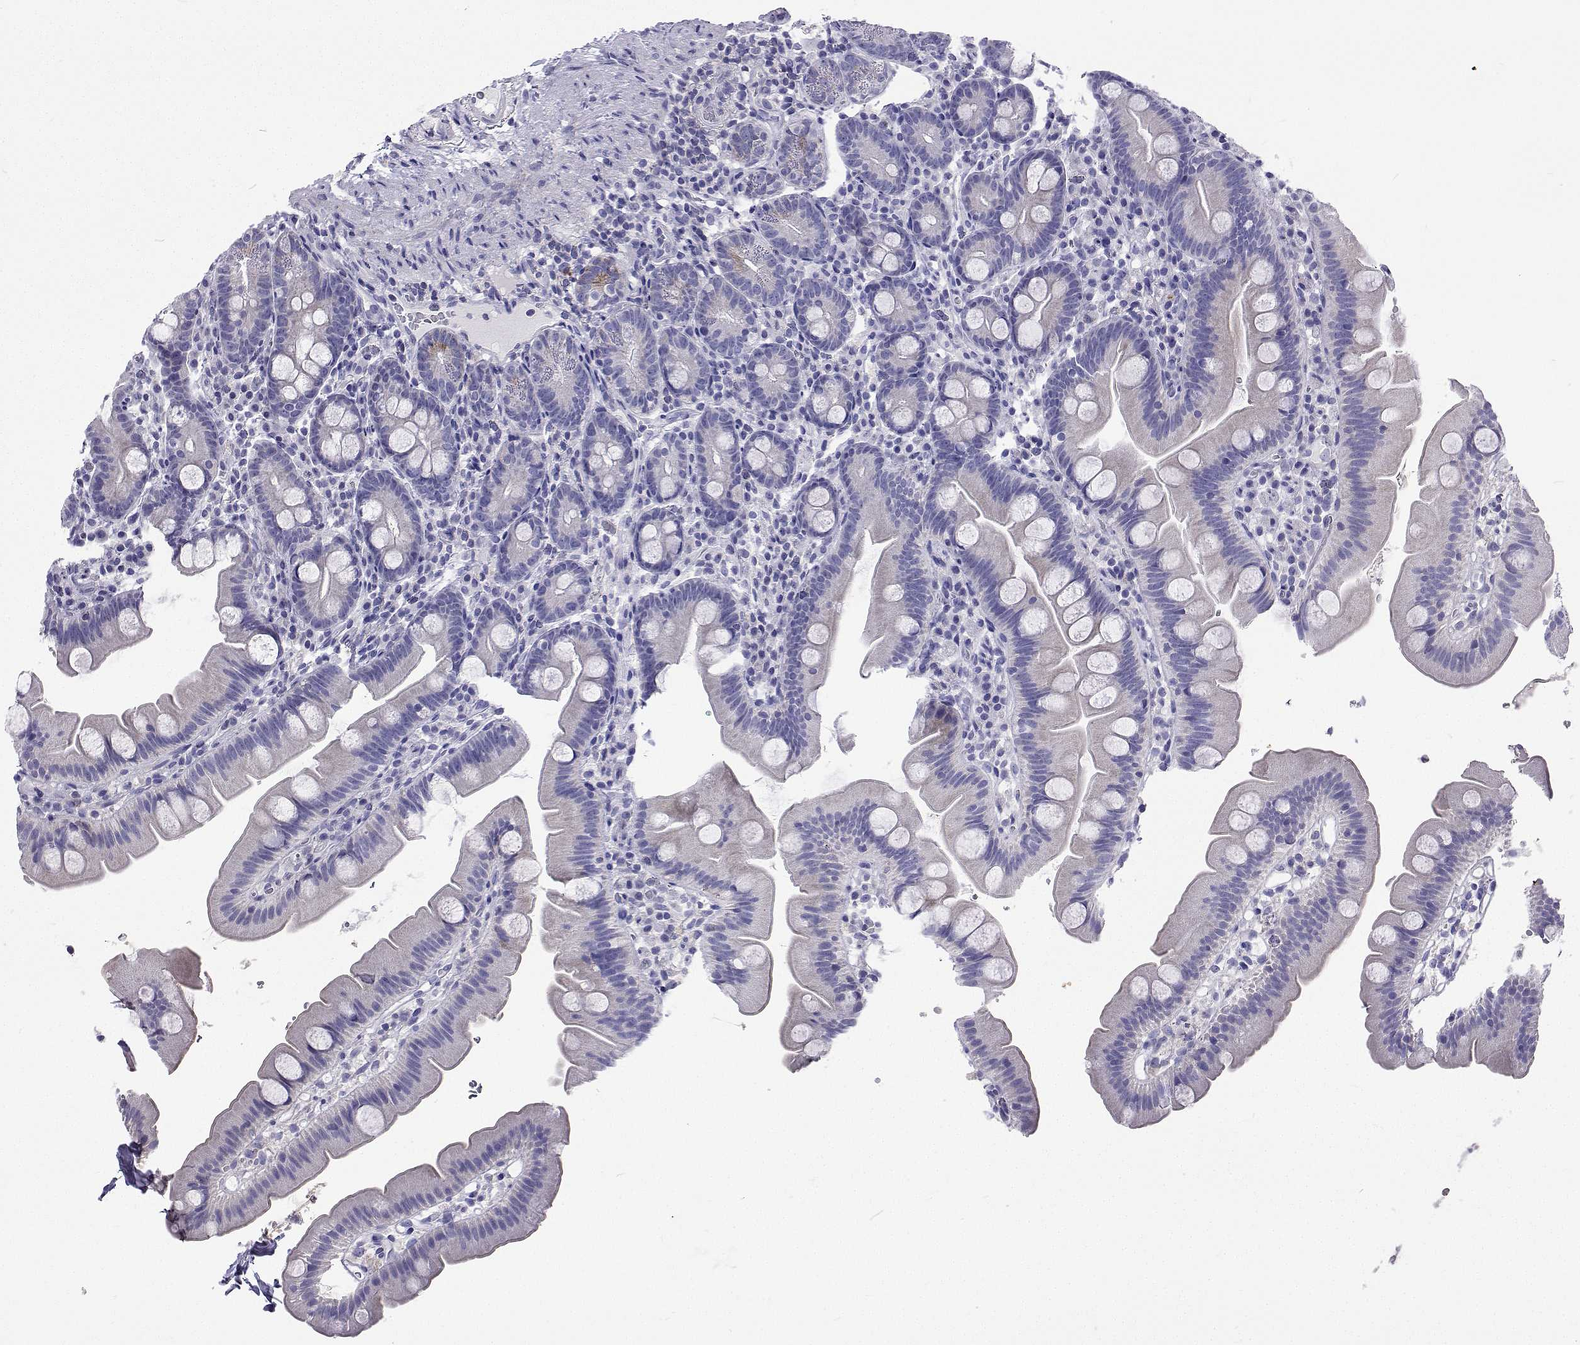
{"staining": {"intensity": "negative", "quantity": "none", "location": "none"}, "tissue": "small intestine", "cell_type": "Glandular cells", "image_type": "normal", "snomed": [{"axis": "morphology", "description": "Normal tissue, NOS"}, {"axis": "topography", "description": "Small intestine"}], "caption": "Human small intestine stained for a protein using immunohistochemistry displays no positivity in glandular cells.", "gene": "UMODL1", "patient": {"sex": "female", "age": 68}}